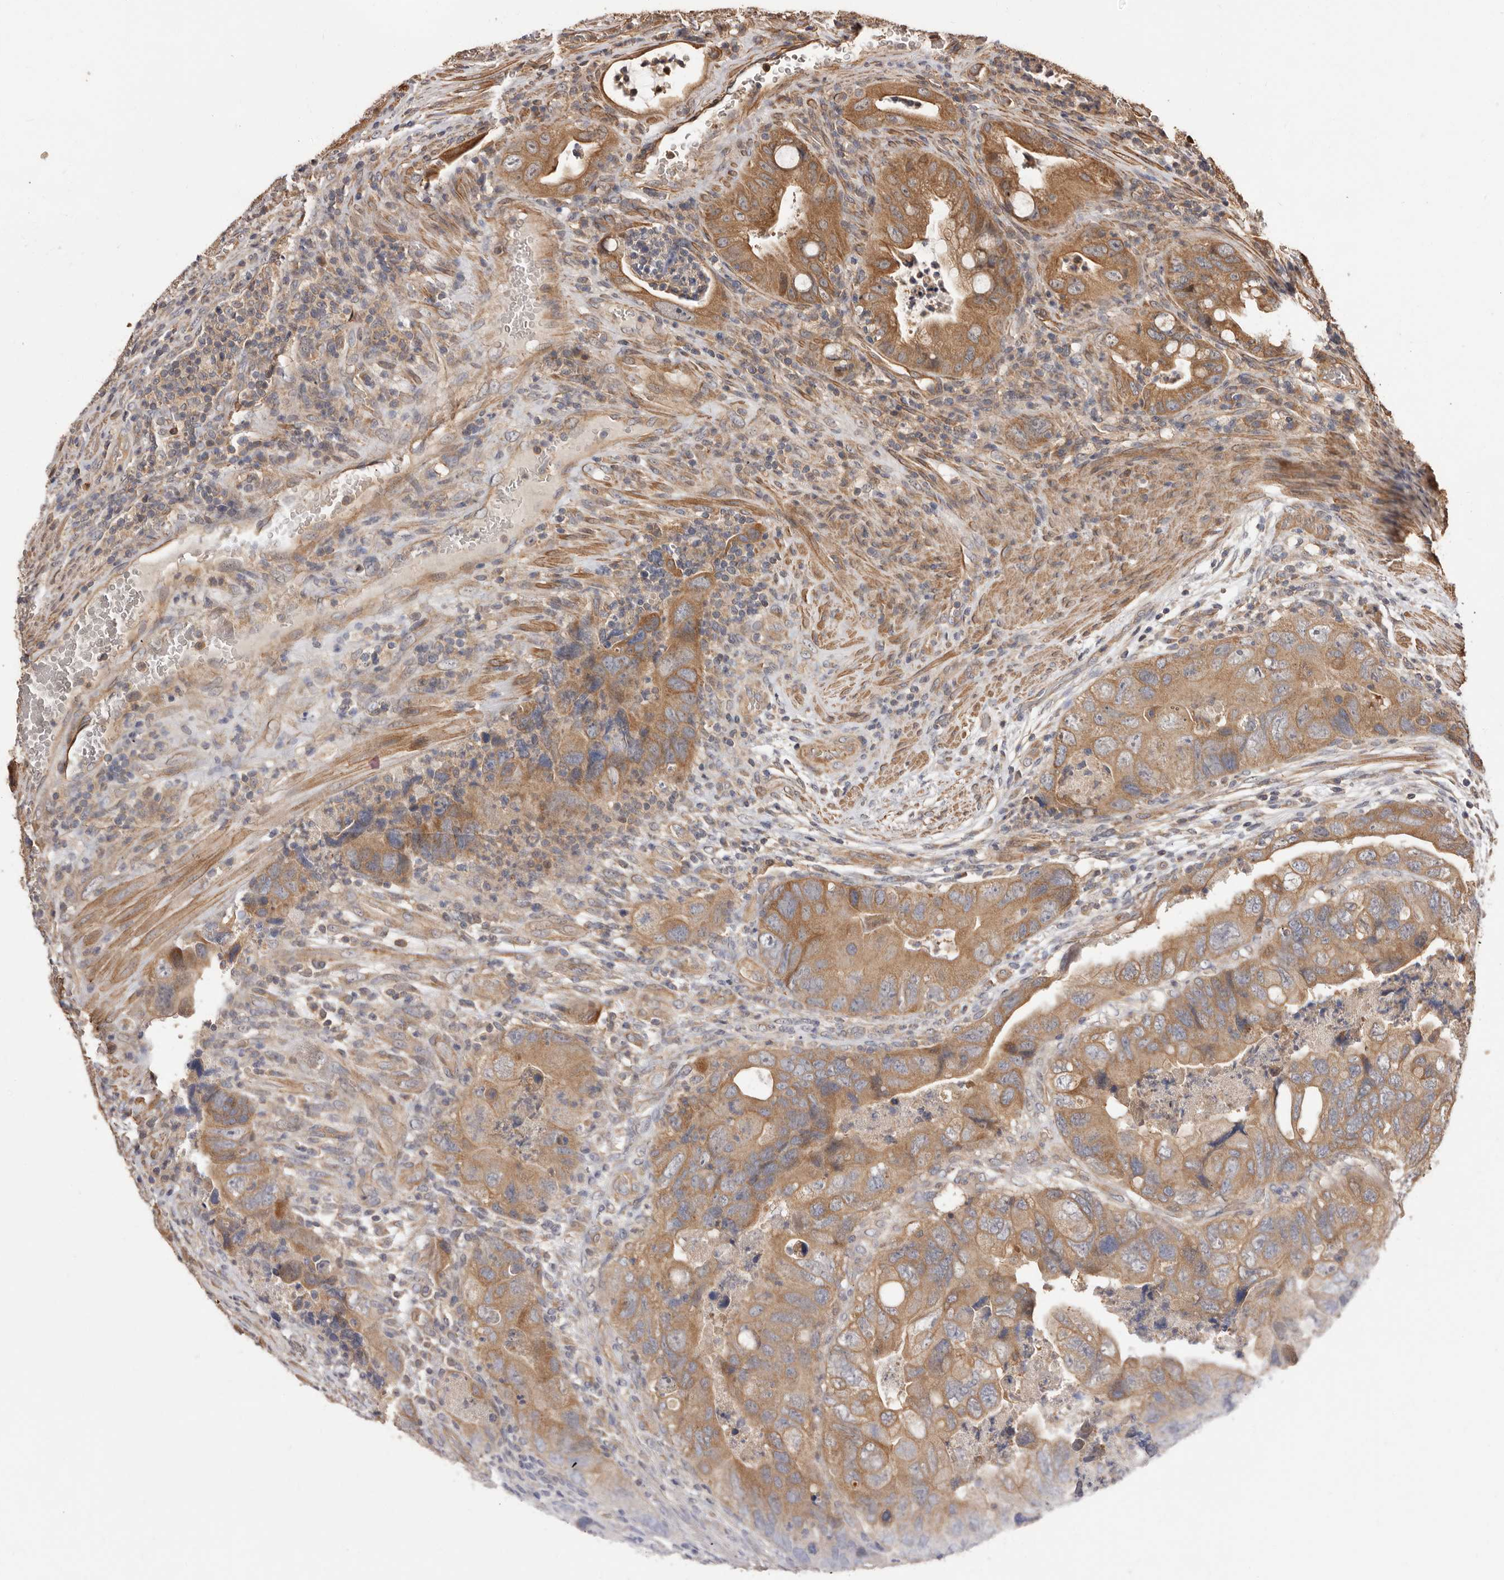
{"staining": {"intensity": "moderate", "quantity": ">75%", "location": "cytoplasmic/membranous"}, "tissue": "colorectal cancer", "cell_type": "Tumor cells", "image_type": "cancer", "snomed": [{"axis": "morphology", "description": "Adenocarcinoma, NOS"}, {"axis": "topography", "description": "Rectum"}], "caption": "The micrograph demonstrates a brown stain indicating the presence of a protein in the cytoplasmic/membranous of tumor cells in colorectal cancer.", "gene": "COQ8B", "patient": {"sex": "male", "age": 63}}